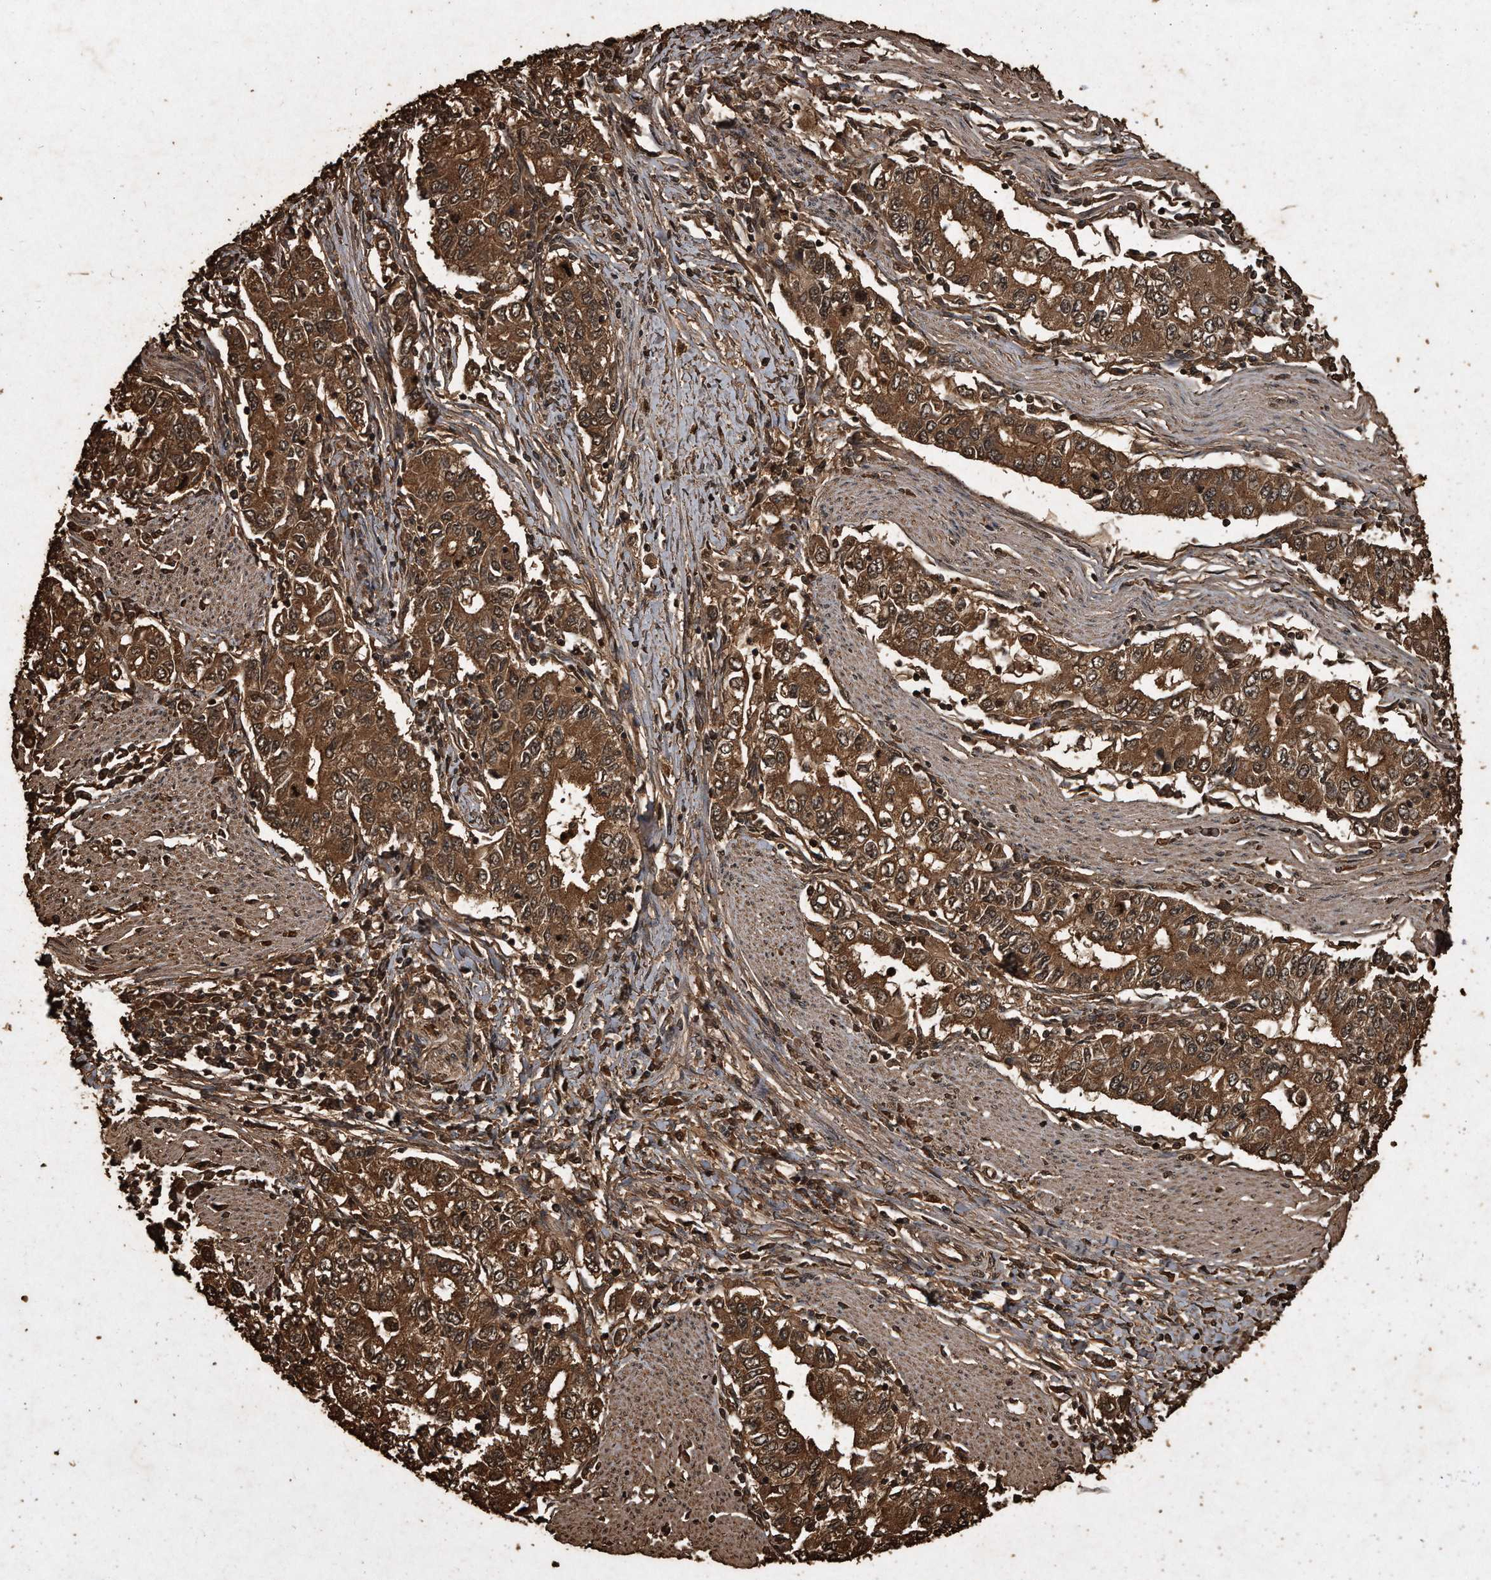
{"staining": {"intensity": "strong", "quantity": ">75%", "location": "cytoplasmic/membranous,nuclear"}, "tissue": "stomach cancer", "cell_type": "Tumor cells", "image_type": "cancer", "snomed": [{"axis": "morphology", "description": "Adenocarcinoma, NOS"}, {"axis": "topography", "description": "Stomach, lower"}], "caption": "Strong cytoplasmic/membranous and nuclear protein positivity is present in approximately >75% of tumor cells in stomach adenocarcinoma.", "gene": "CFLAR", "patient": {"sex": "female", "age": 72}}